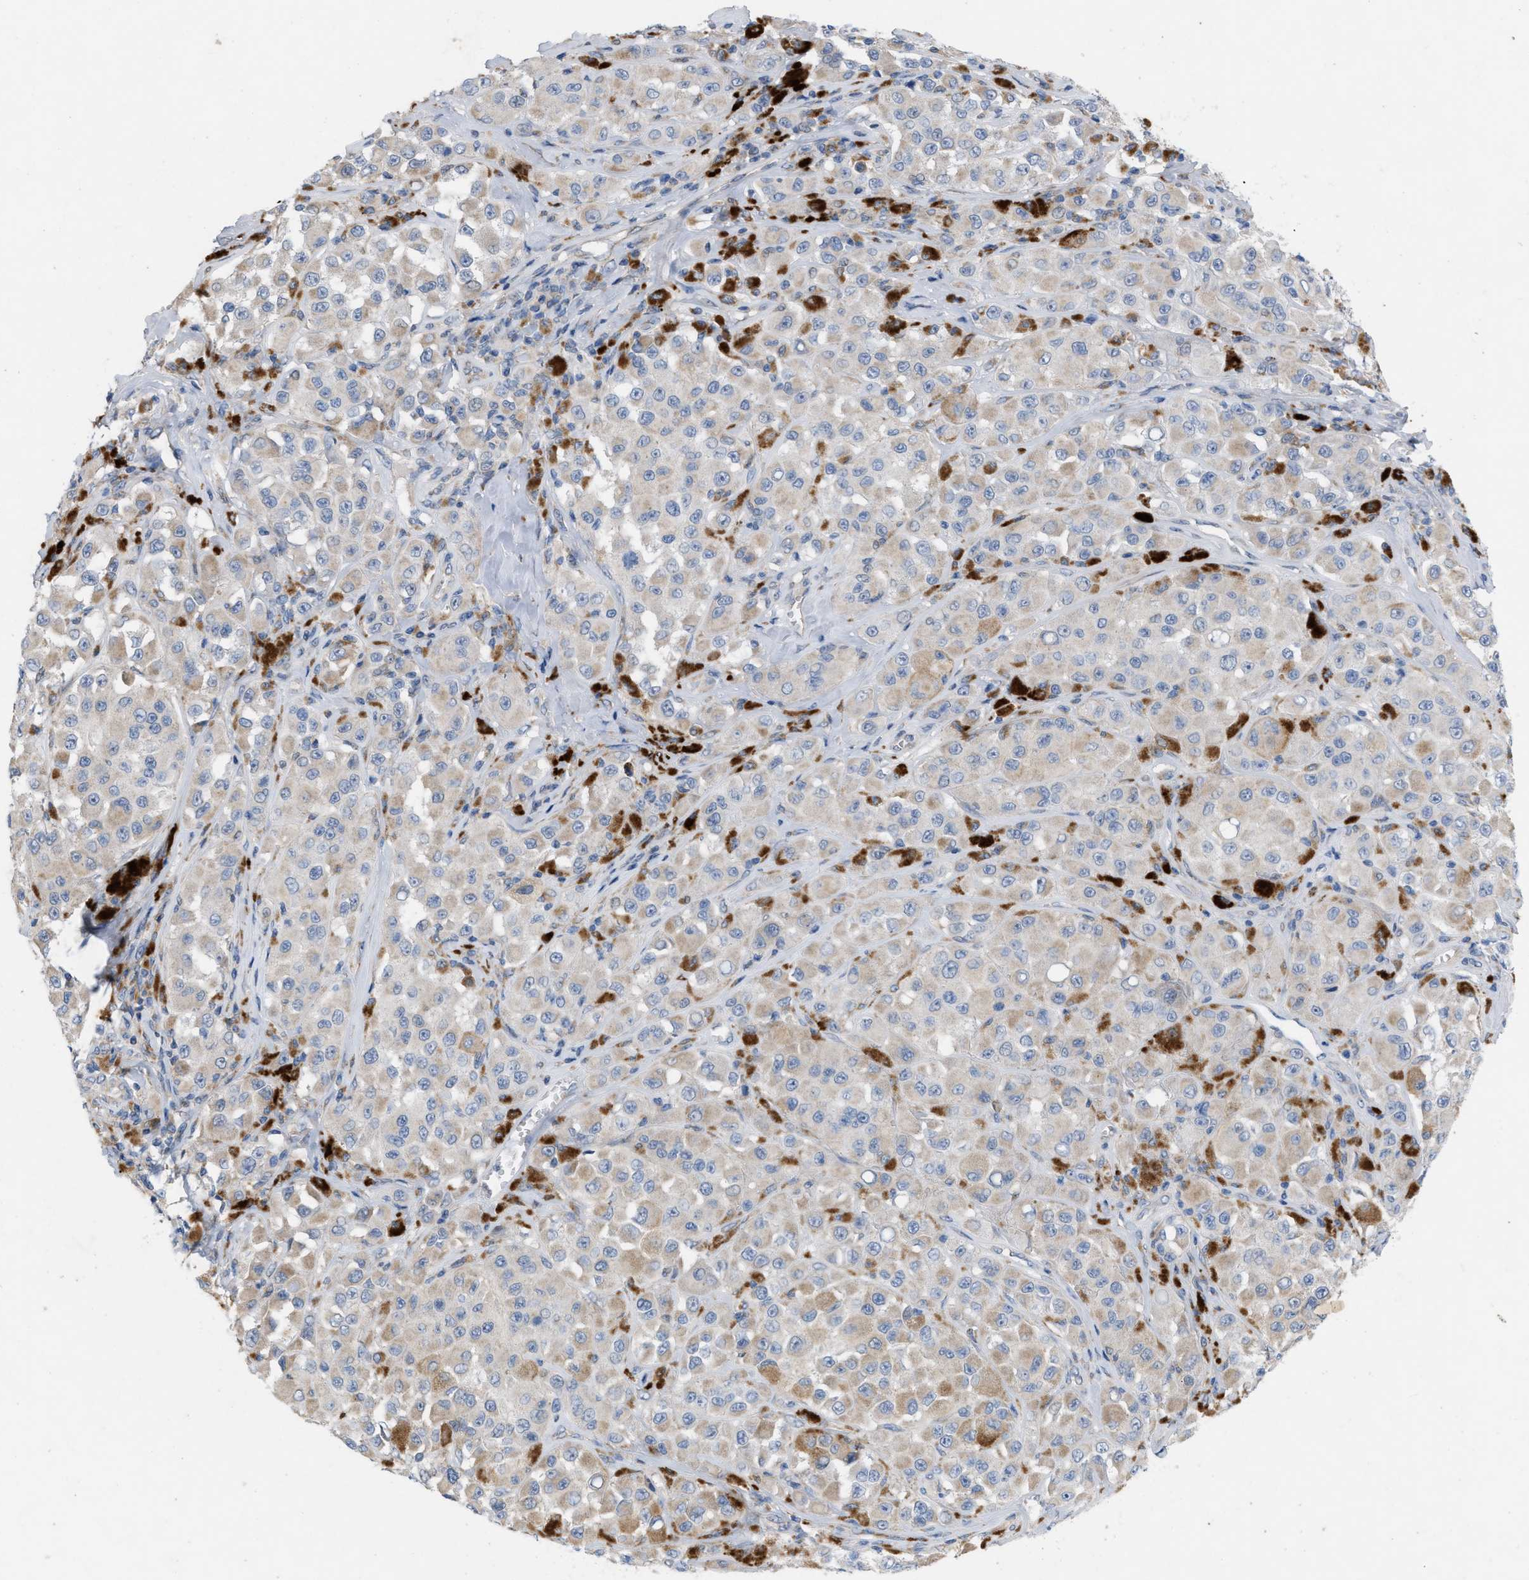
{"staining": {"intensity": "negative", "quantity": "none", "location": "none"}, "tissue": "melanoma", "cell_type": "Tumor cells", "image_type": "cancer", "snomed": [{"axis": "morphology", "description": "Malignant melanoma, NOS"}, {"axis": "topography", "description": "Skin"}], "caption": "Tumor cells are negative for protein expression in human melanoma. Nuclei are stained in blue.", "gene": "PLPPR5", "patient": {"sex": "male", "age": 84}}